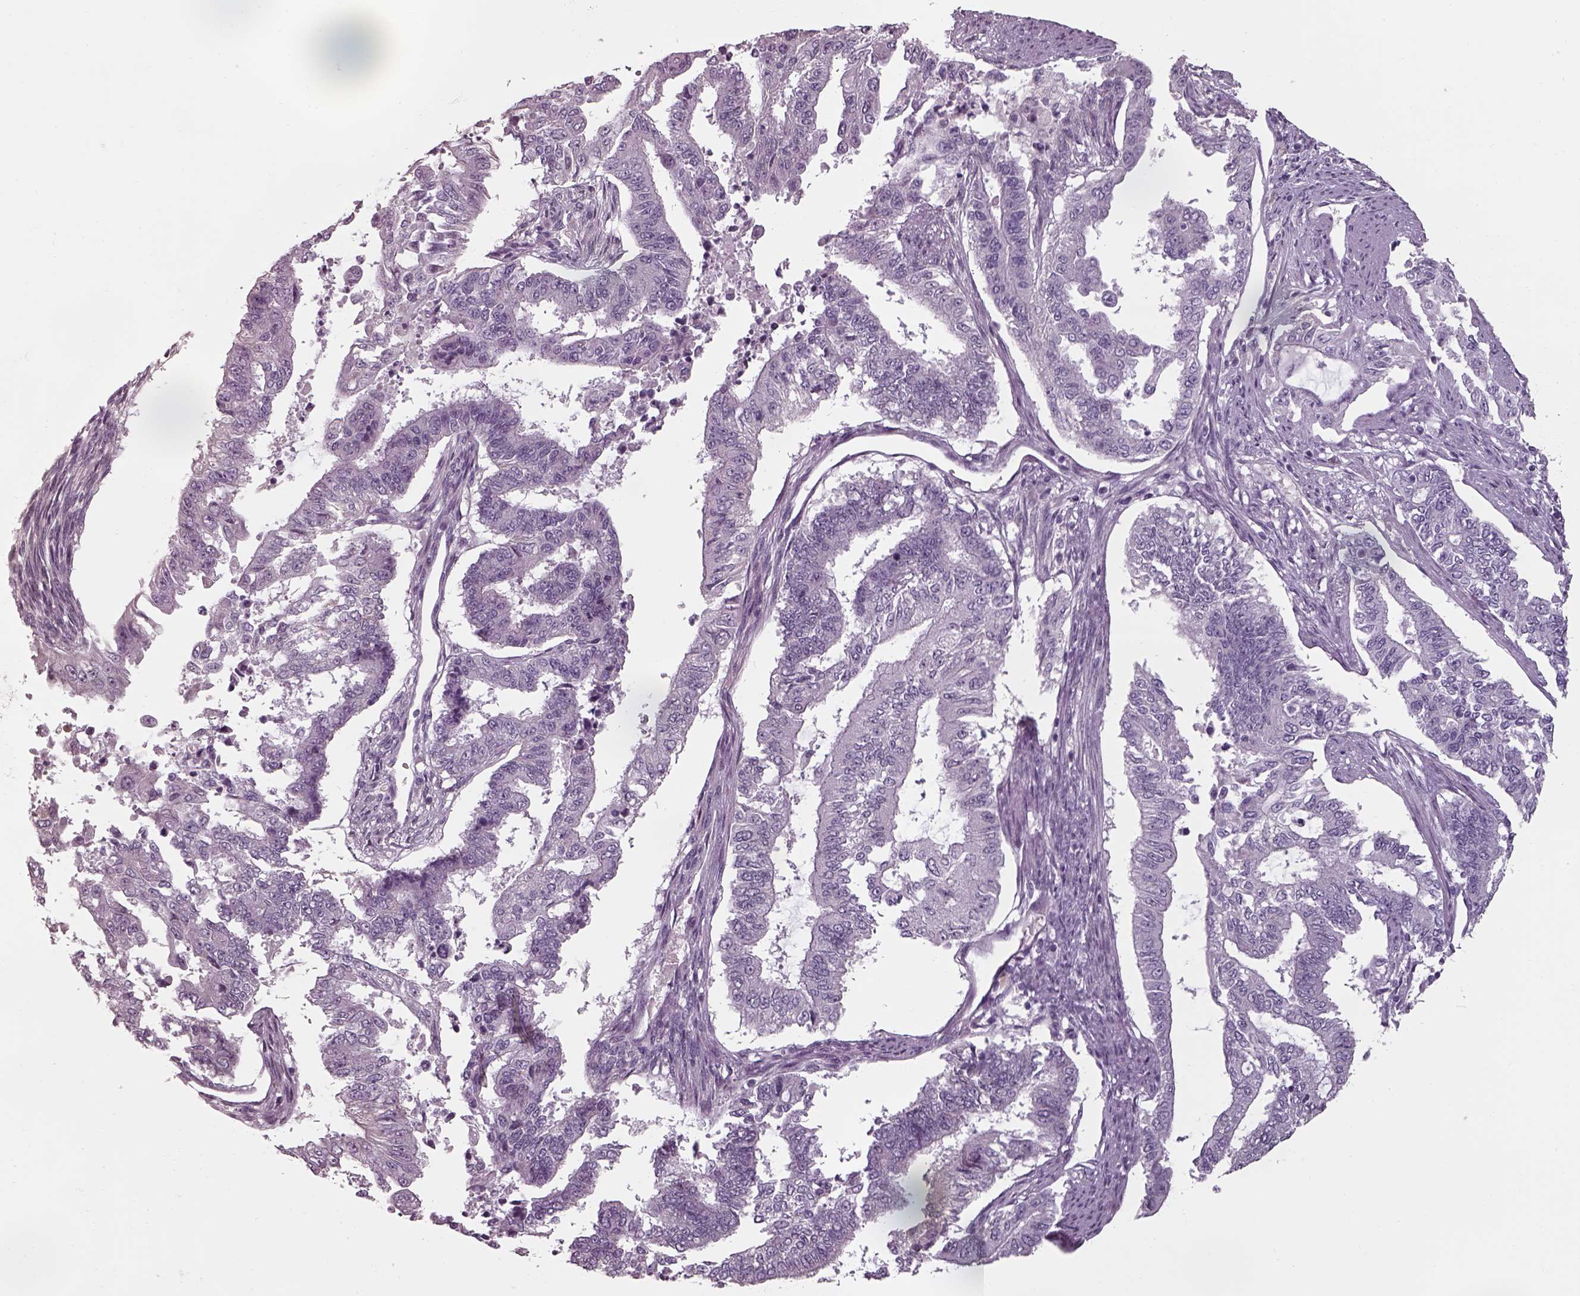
{"staining": {"intensity": "negative", "quantity": "none", "location": "none"}, "tissue": "endometrial cancer", "cell_type": "Tumor cells", "image_type": "cancer", "snomed": [{"axis": "morphology", "description": "Adenocarcinoma, NOS"}, {"axis": "topography", "description": "Uterus"}], "caption": "Human endometrial adenocarcinoma stained for a protein using immunohistochemistry exhibits no staining in tumor cells.", "gene": "SEPTIN14", "patient": {"sex": "female", "age": 59}}